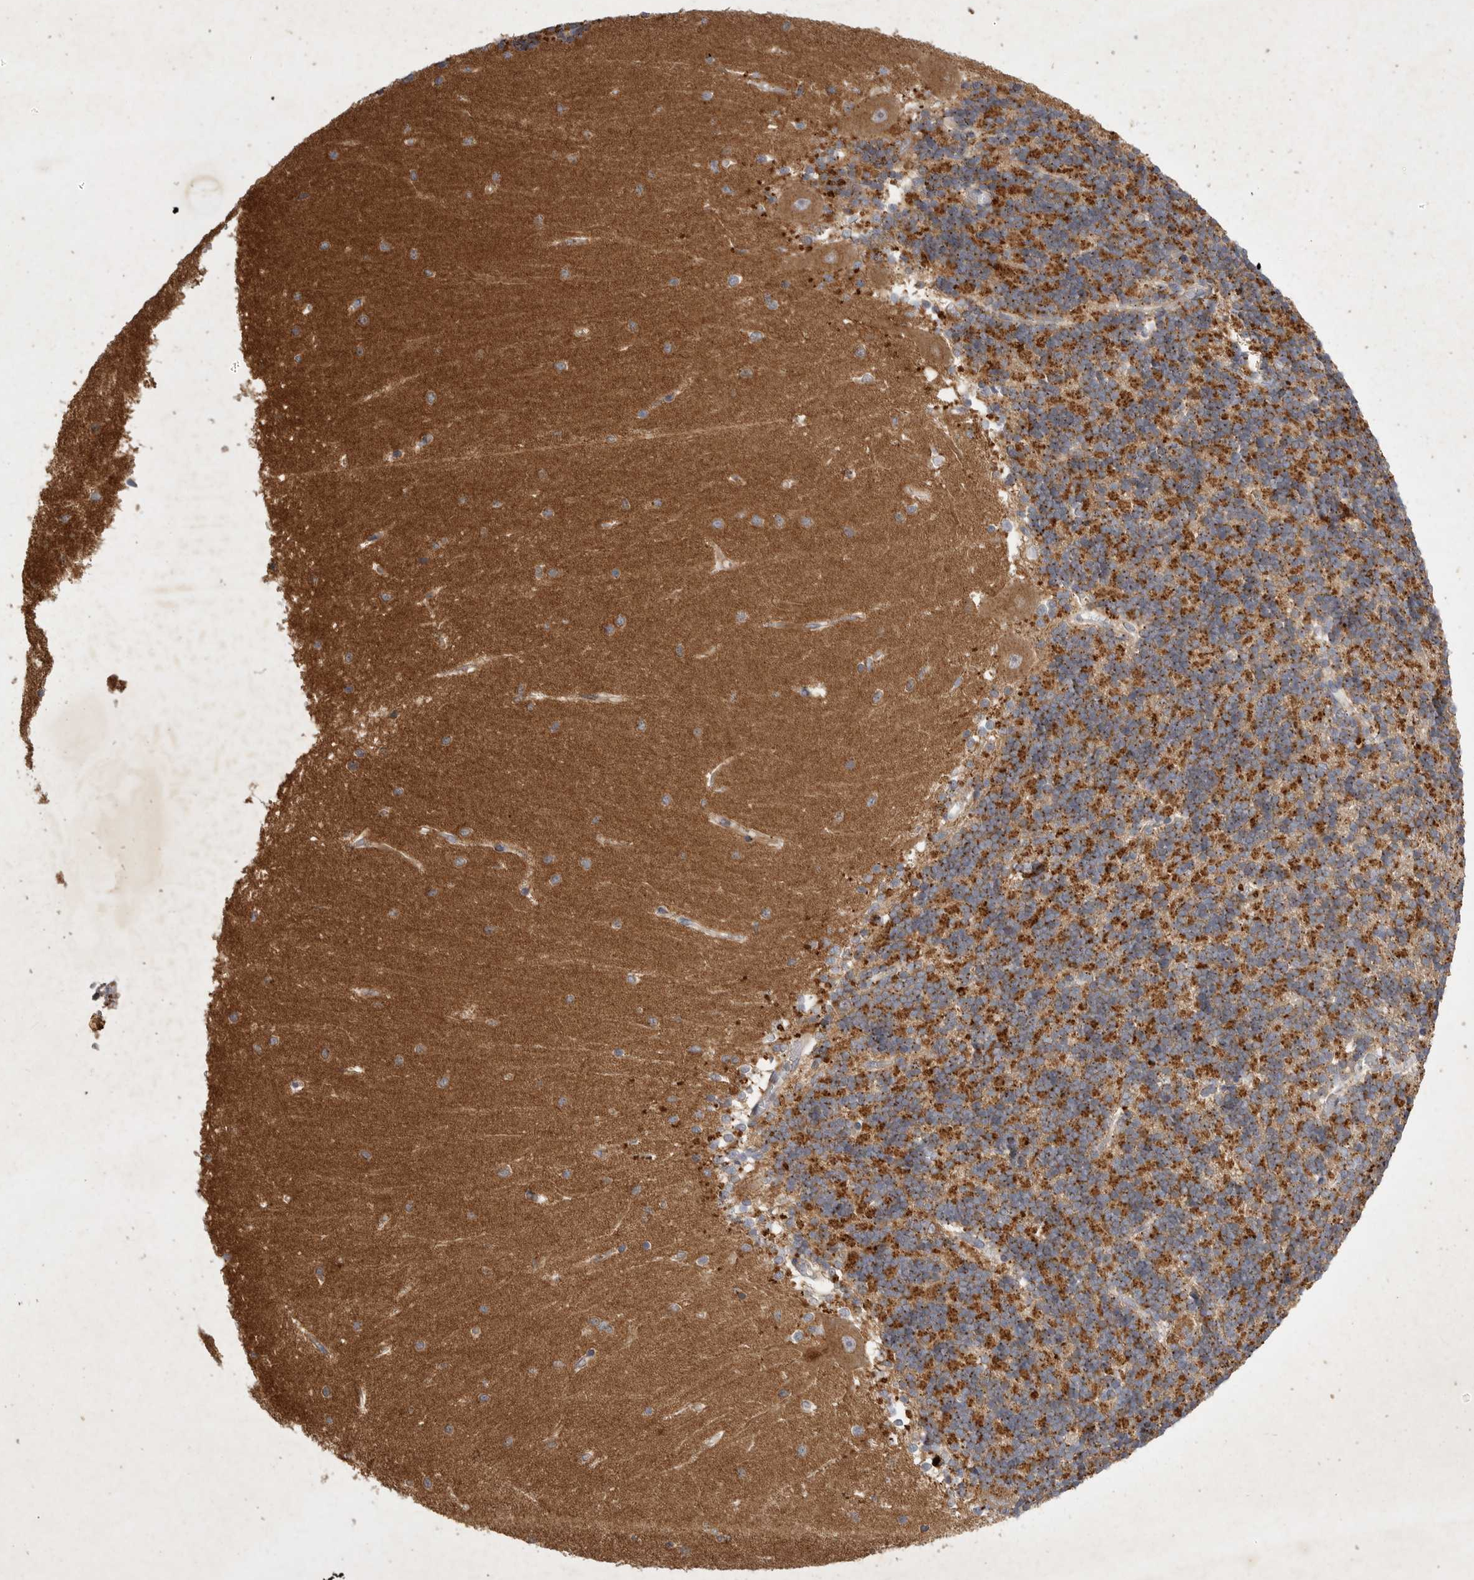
{"staining": {"intensity": "moderate", "quantity": ">75%", "location": "cytoplasmic/membranous"}, "tissue": "cerebellum", "cell_type": "Cells in granular layer", "image_type": "normal", "snomed": [{"axis": "morphology", "description": "Normal tissue, NOS"}, {"axis": "topography", "description": "Cerebellum"}], "caption": "Moderate cytoplasmic/membranous protein expression is identified in approximately >75% of cells in granular layer in cerebellum. Immunohistochemistry (ihc) stains the protein of interest in brown and the nuclei are stained blue.", "gene": "MRPL41", "patient": {"sex": "male", "age": 37}}